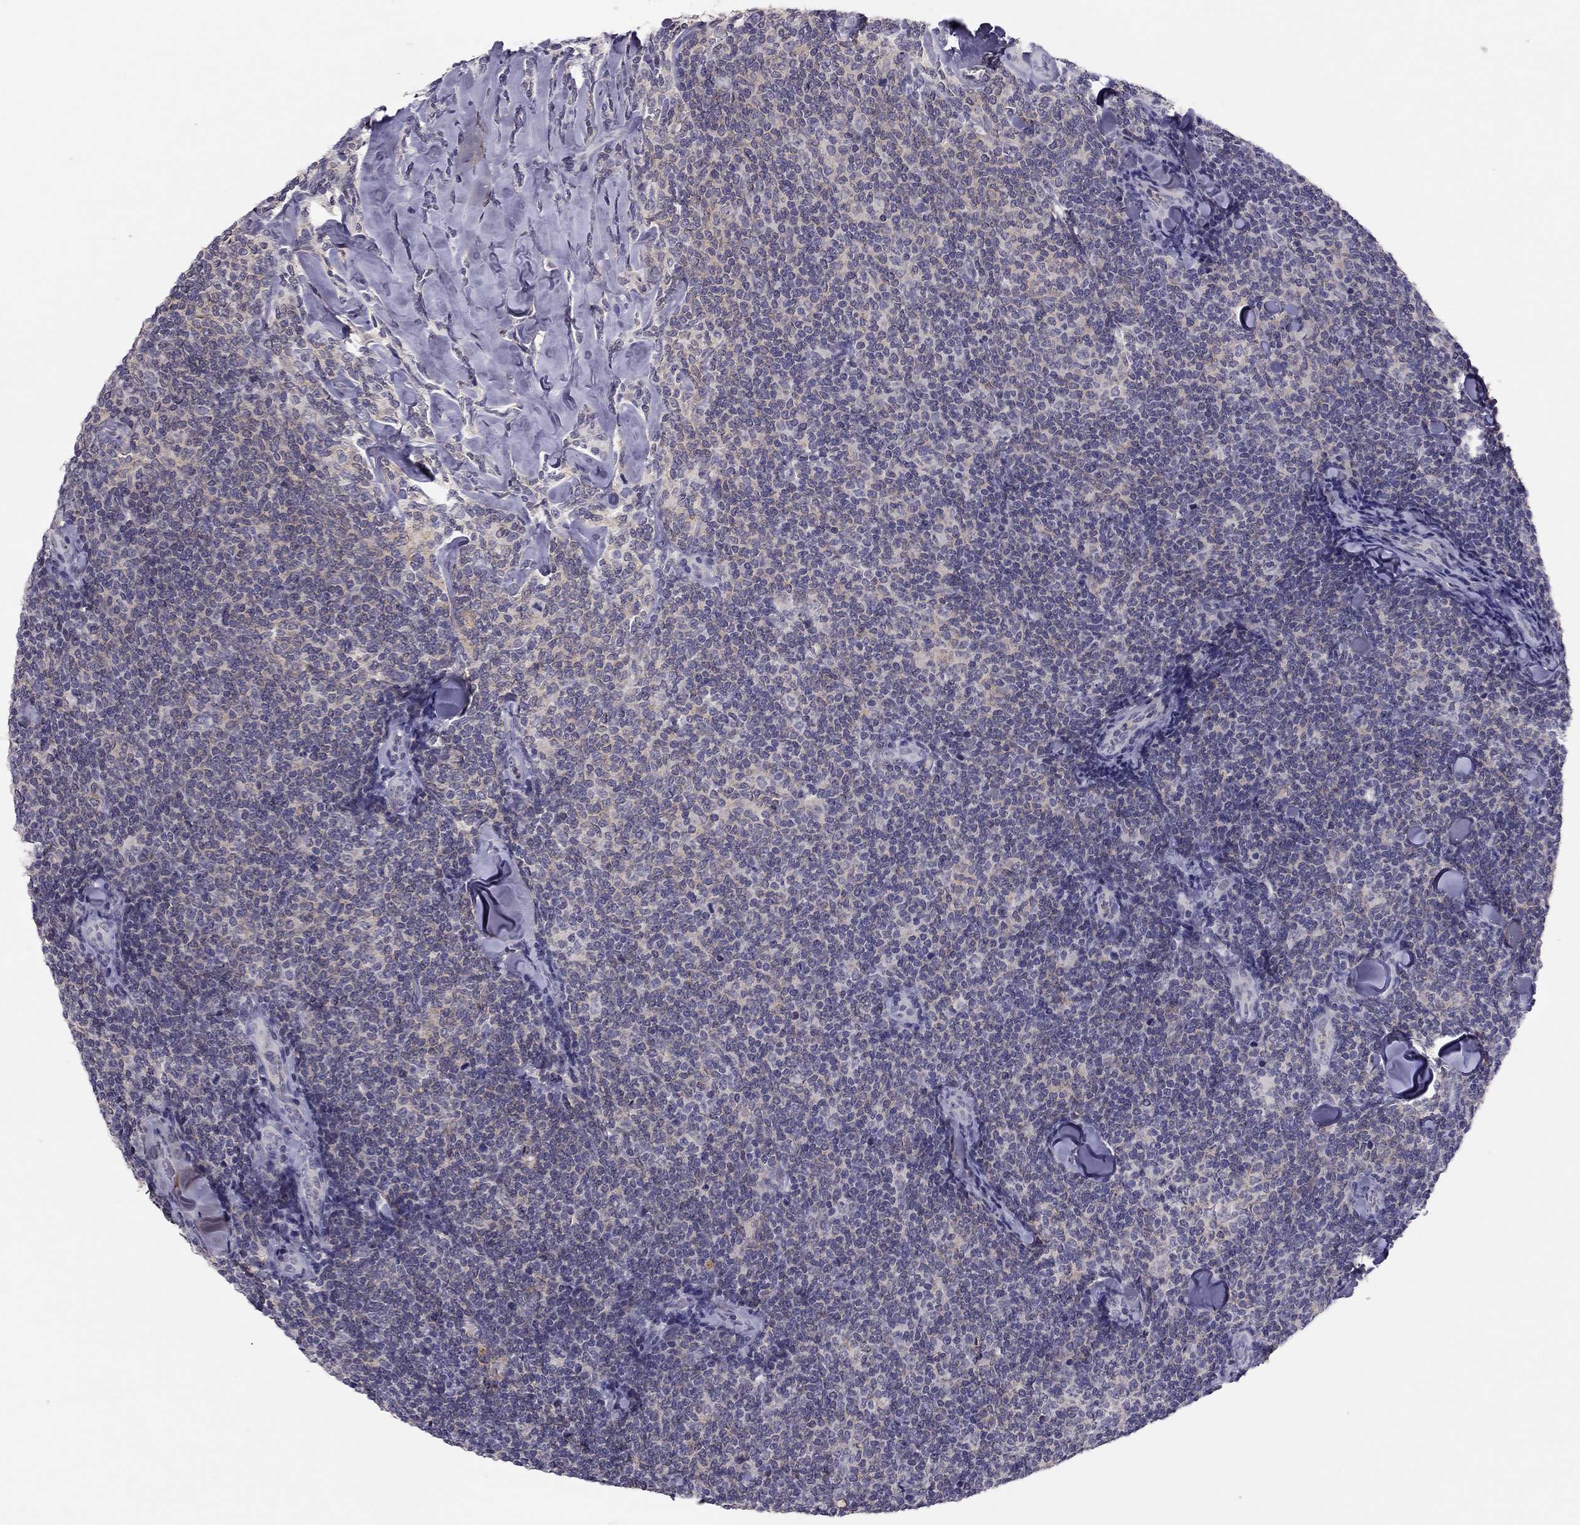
{"staining": {"intensity": "negative", "quantity": "none", "location": "none"}, "tissue": "lymphoma", "cell_type": "Tumor cells", "image_type": "cancer", "snomed": [{"axis": "morphology", "description": "Malignant lymphoma, non-Hodgkin's type, Low grade"}, {"axis": "topography", "description": "Lymph node"}], "caption": "Immunohistochemistry micrograph of lymphoma stained for a protein (brown), which displays no staining in tumor cells.", "gene": "ADORA2A", "patient": {"sex": "female", "age": 56}}